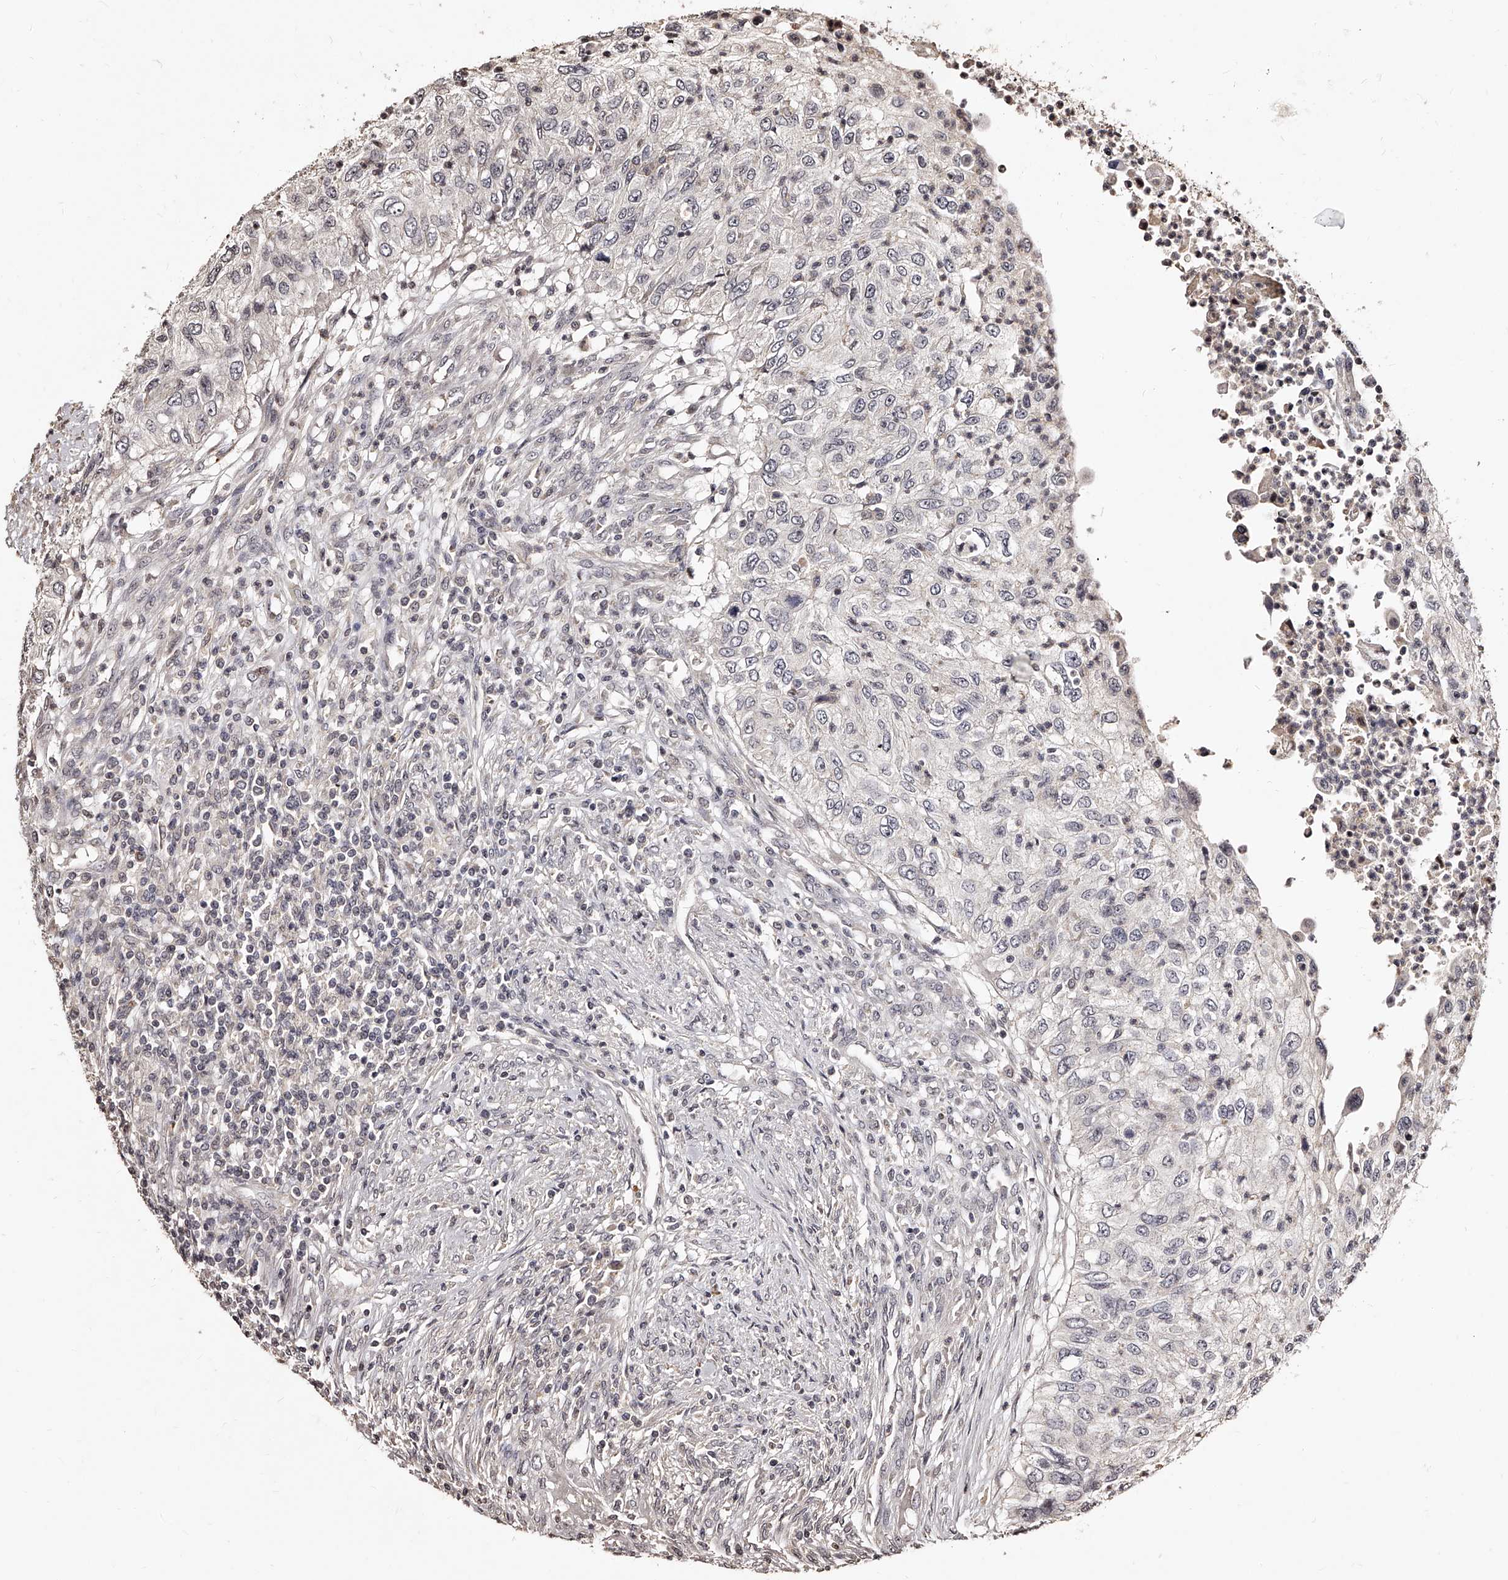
{"staining": {"intensity": "negative", "quantity": "none", "location": "none"}, "tissue": "urothelial cancer", "cell_type": "Tumor cells", "image_type": "cancer", "snomed": [{"axis": "morphology", "description": "Urothelial carcinoma, High grade"}, {"axis": "topography", "description": "Urinary bladder"}], "caption": "The image shows no staining of tumor cells in high-grade urothelial carcinoma. (Brightfield microscopy of DAB immunohistochemistry at high magnification).", "gene": "TSHR", "patient": {"sex": "female", "age": 60}}